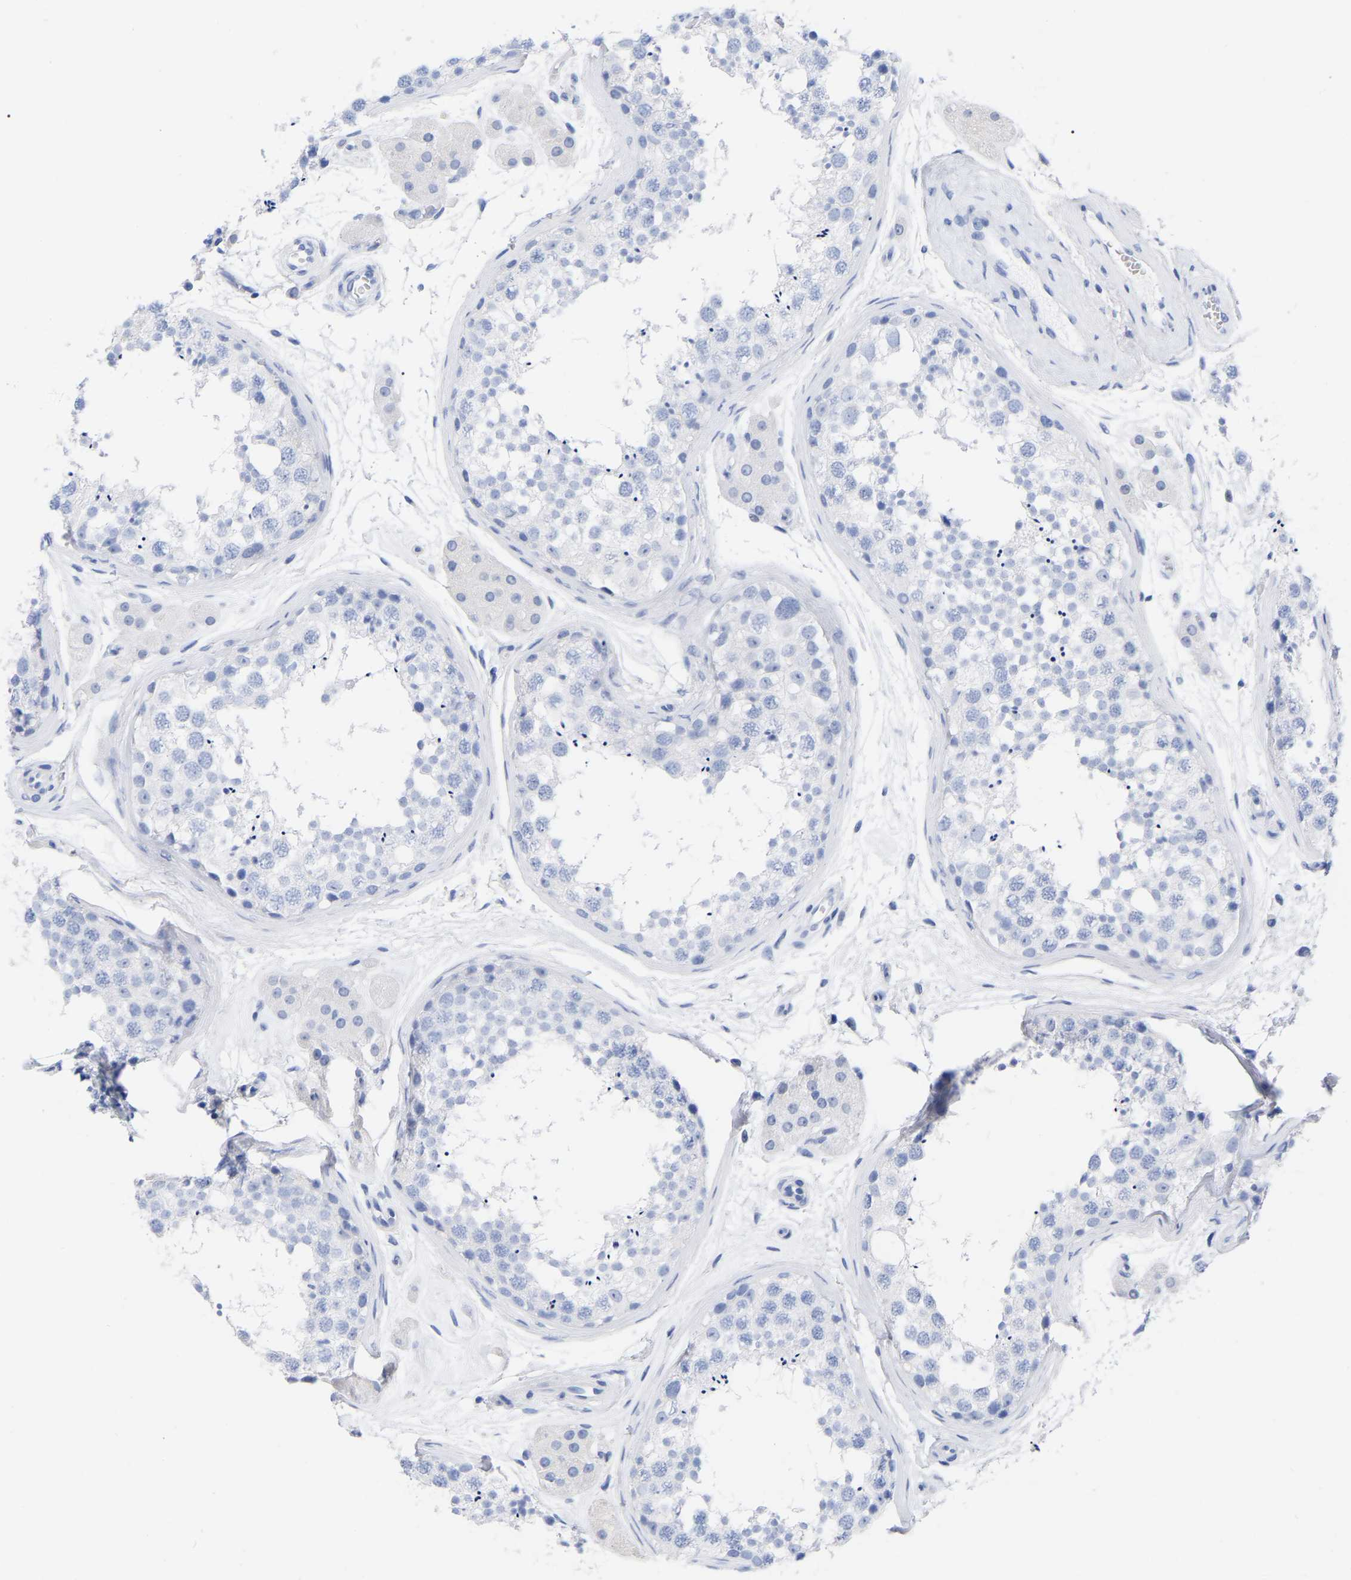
{"staining": {"intensity": "negative", "quantity": "none", "location": "none"}, "tissue": "testis", "cell_type": "Cells in seminiferous ducts", "image_type": "normal", "snomed": [{"axis": "morphology", "description": "Normal tissue, NOS"}, {"axis": "topography", "description": "Testis"}], "caption": "A high-resolution image shows immunohistochemistry staining of unremarkable testis, which demonstrates no significant staining in cells in seminiferous ducts.", "gene": "HAPLN1", "patient": {"sex": "male", "age": 56}}